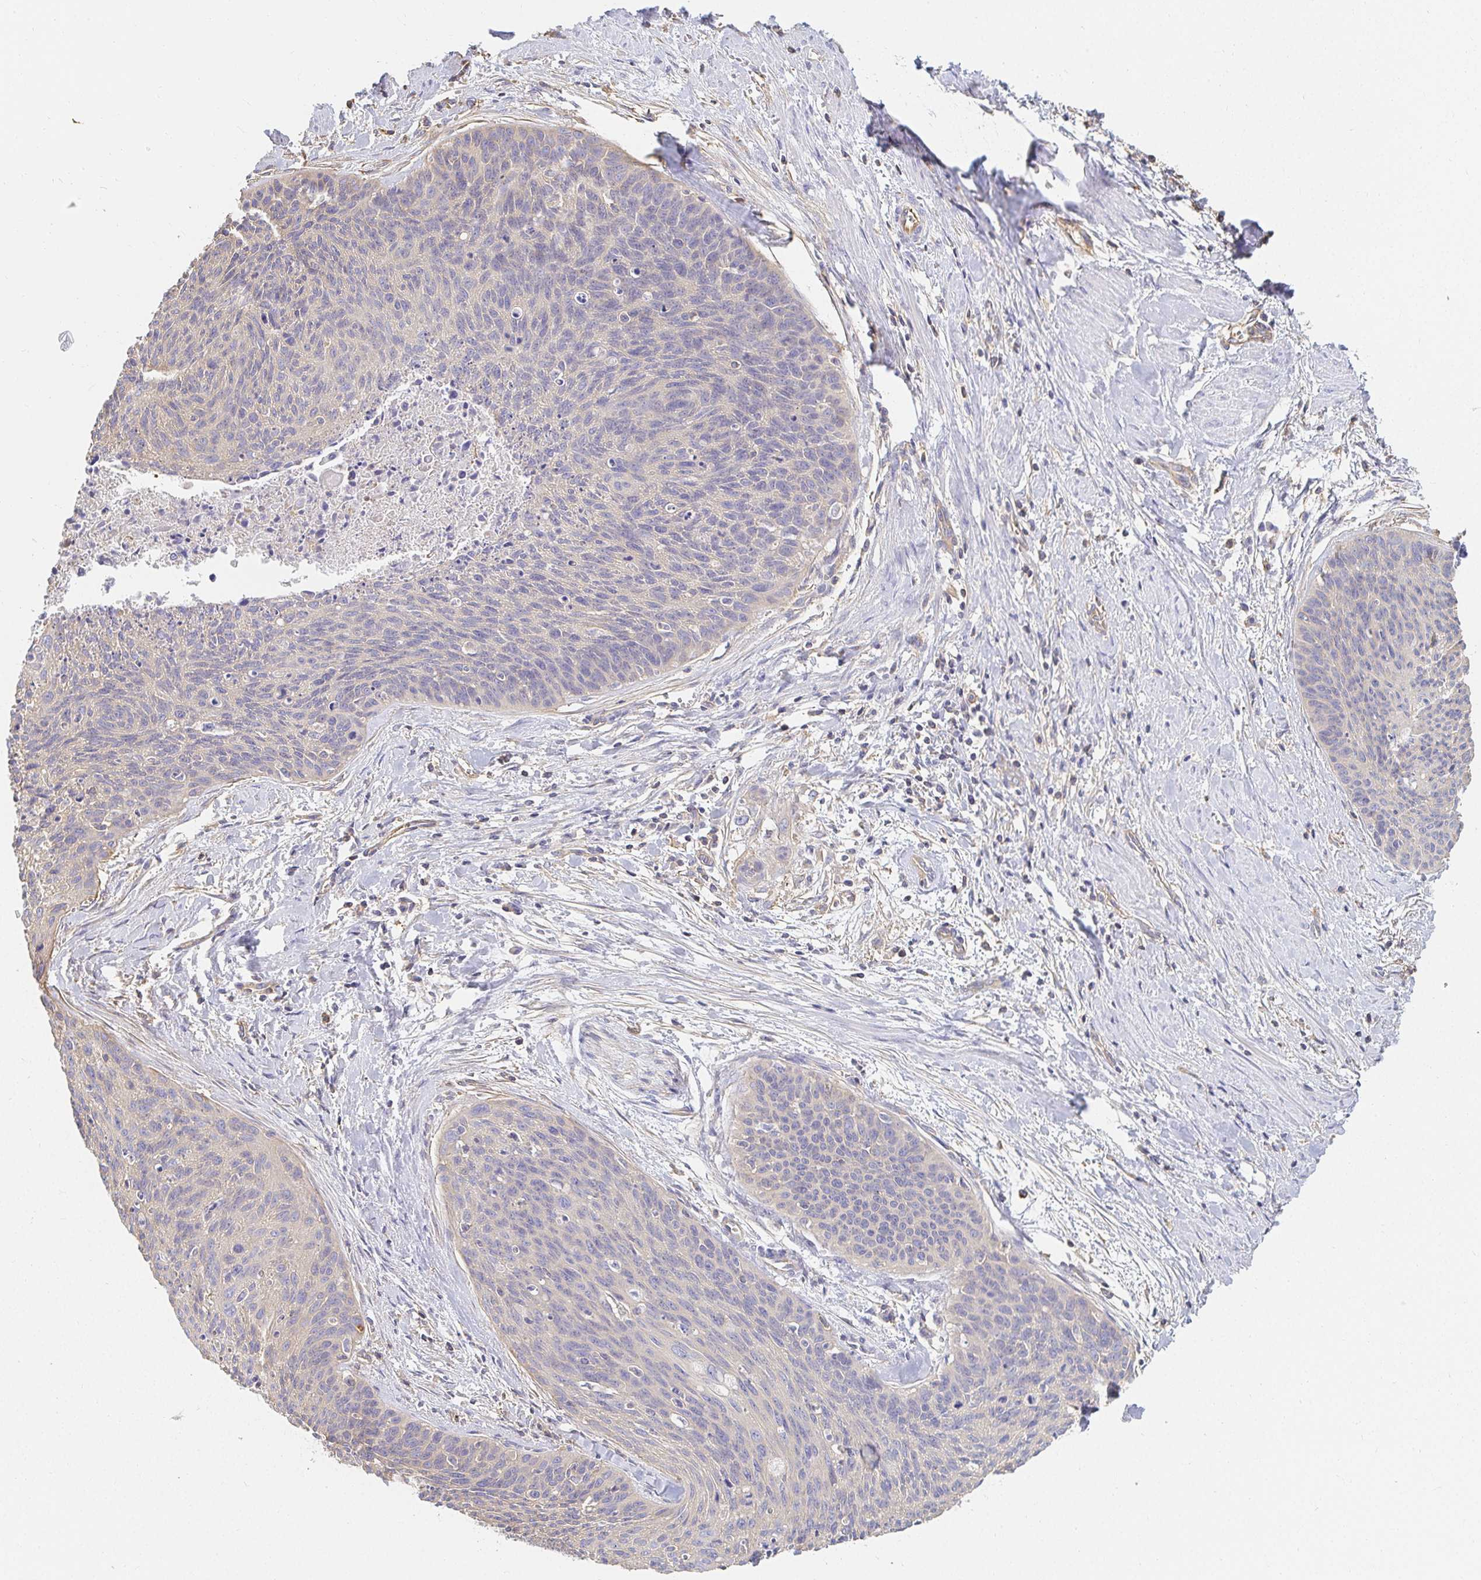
{"staining": {"intensity": "negative", "quantity": "none", "location": "none"}, "tissue": "cervical cancer", "cell_type": "Tumor cells", "image_type": "cancer", "snomed": [{"axis": "morphology", "description": "Squamous cell carcinoma, NOS"}, {"axis": "topography", "description": "Cervix"}], "caption": "Photomicrograph shows no protein staining in tumor cells of cervical squamous cell carcinoma tissue.", "gene": "TSPAN19", "patient": {"sex": "female", "age": 55}}